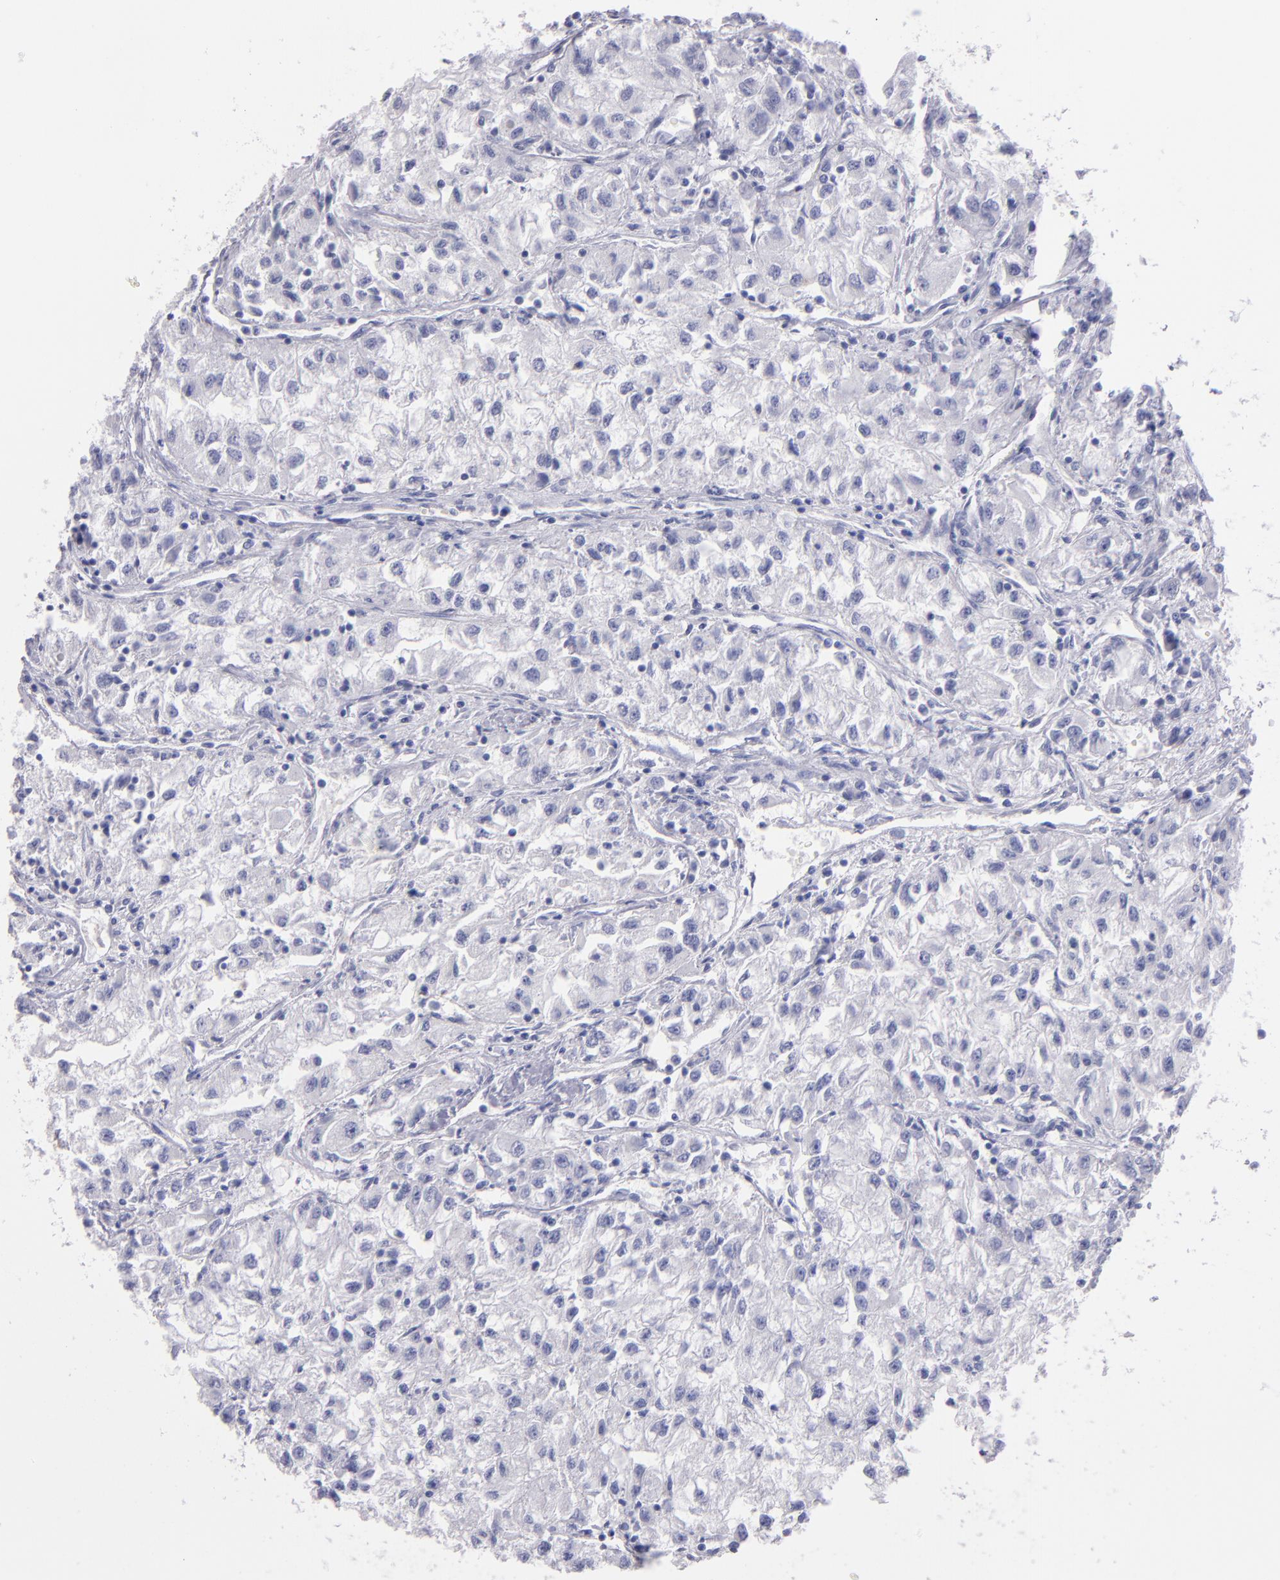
{"staining": {"intensity": "negative", "quantity": "none", "location": "none"}, "tissue": "renal cancer", "cell_type": "Tumor cells", "image_type": "cancer", "snomed": [{"axis": "morphology", "description": "Adenocarcinoma, NOS"}, {"axis": "topography", "description": "Kidney"}], "caption": "The image shows no staining of tumor cells in renal cancer.", "gene": "TG", "patient": {"sex": "male", "age": 59}}